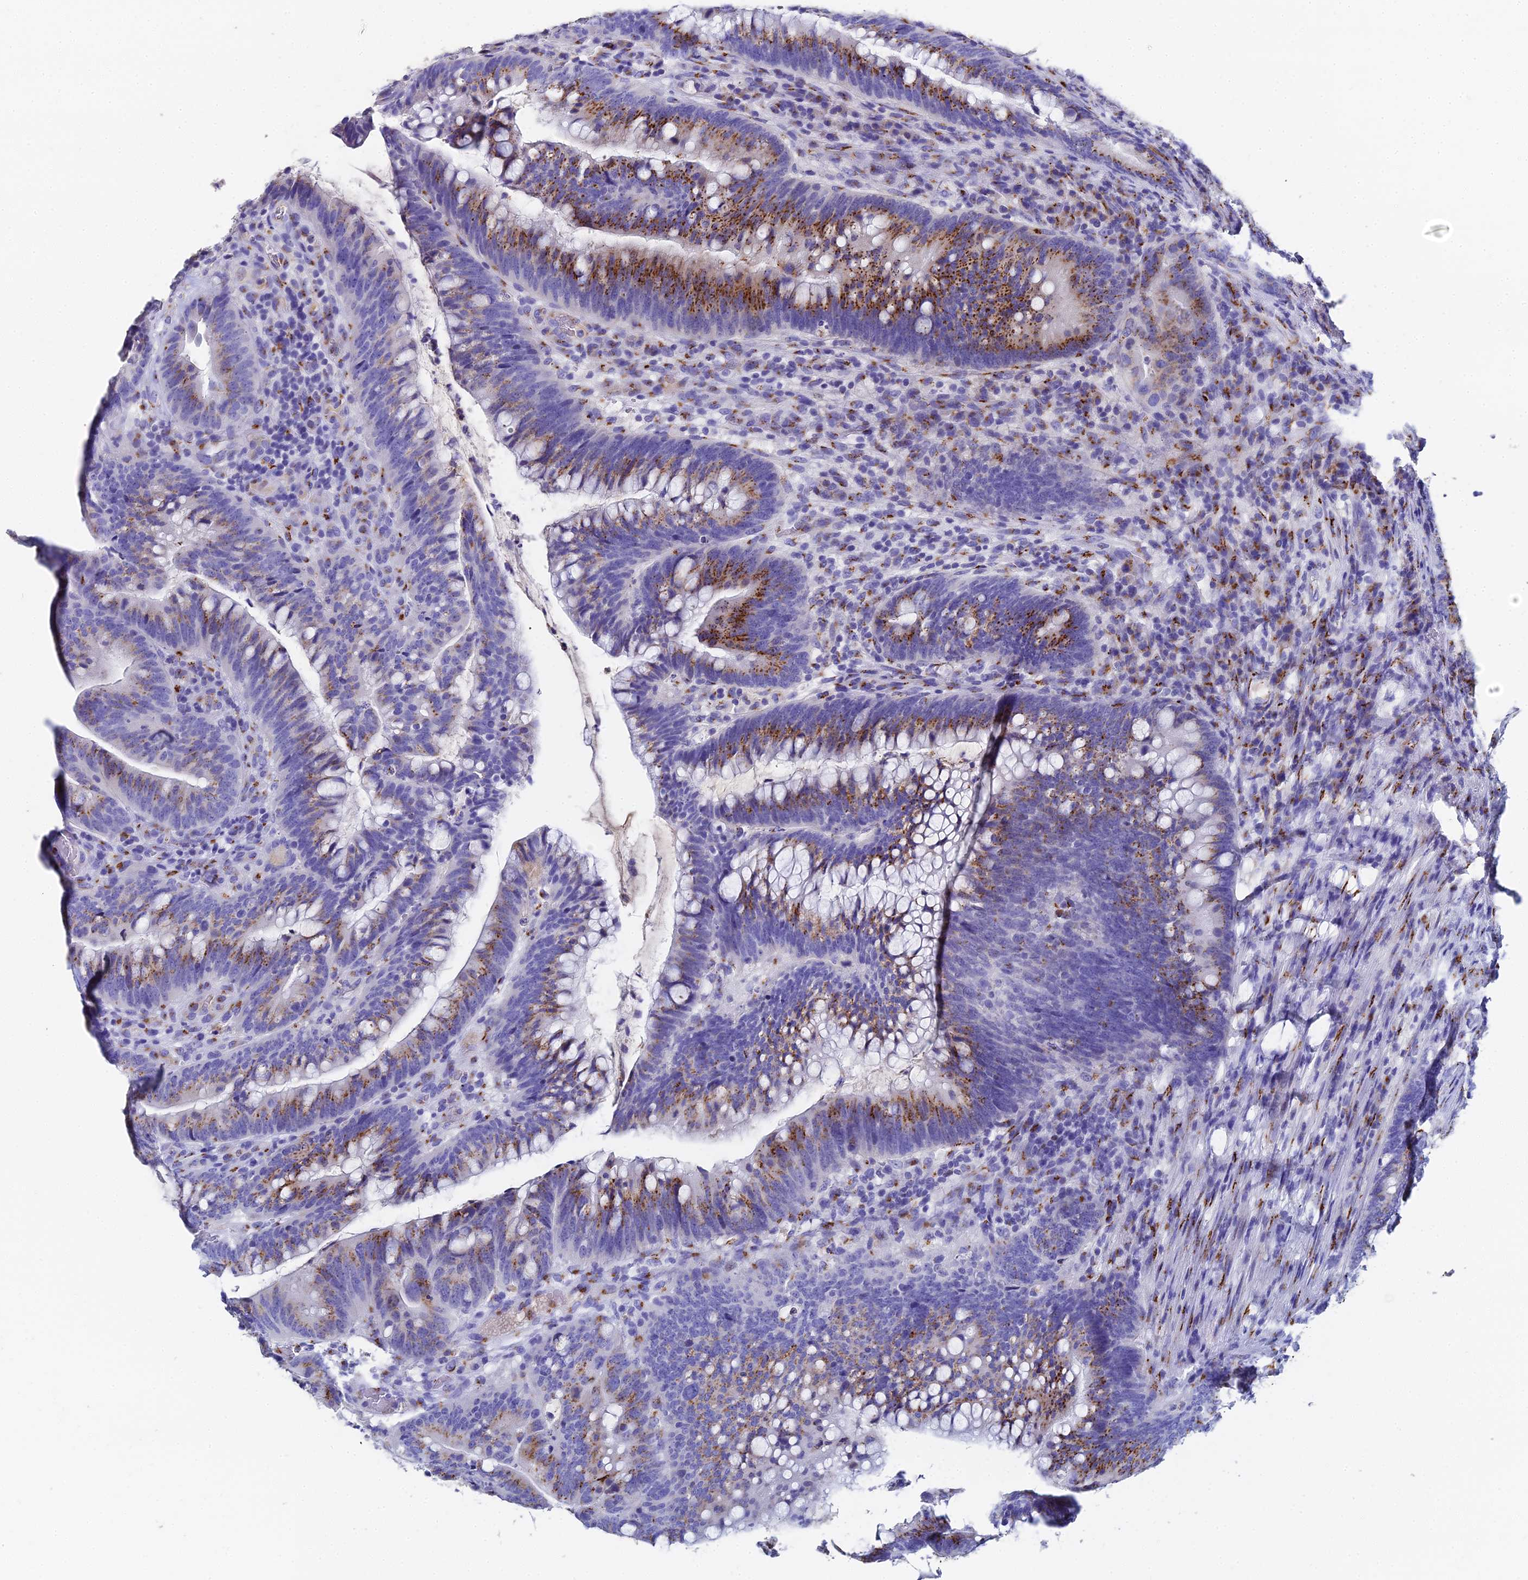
{"staining": {"intensity": "moderate", "quantity": ">75%", "location": "cytoplasmic/membranous"}, "tissue": "colorectal cancer", "cell_type": "Tumor cells", "image_type": "cancer", "snomed": [{"axis": "morphology", "description": "Adenocarcinoma, NOS"}, {"axis": "topography", "description": "Colon"}], "caption": "Human colorectal adenocarcinoma stained with a protein marker displays moderate staining in tumor cells.", "gene": "ENSG00000268674", "patient": {"sex": "female", "age": 66}}